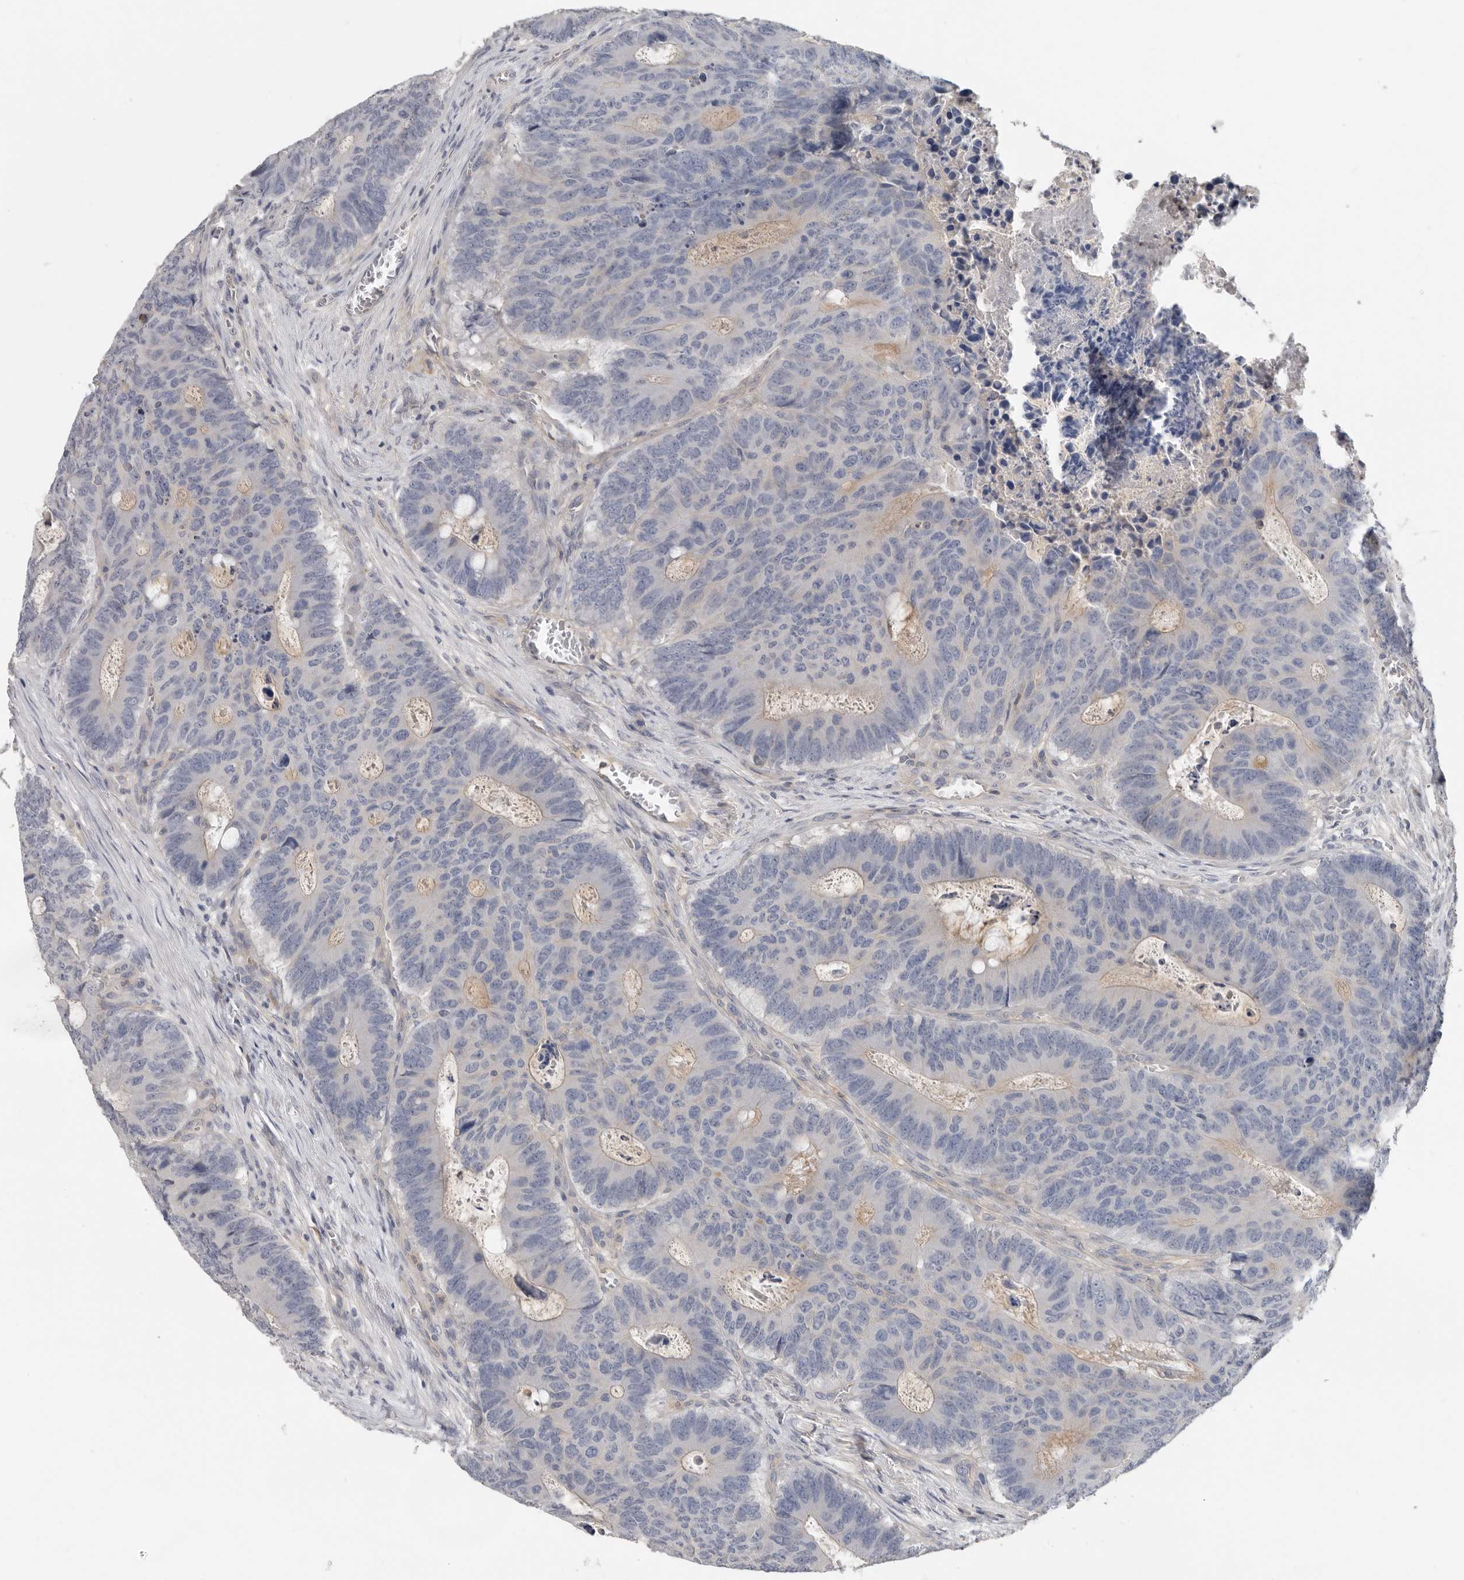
{"staining": {"intensity": "negative", "quantity": "none", "location": "none"}, "tissue": "colorectal cancer", "cell_type": "Tumor cells", "image_type": "cancer", "snomed": [{"axis": "morphology", "description": "Adenocarcinoma, NOS"}, {"axis": "topography", "description": "Colon"}], "caption": "This photomicrograph is of colorectal cancer stained with IHC to label a protein in brown with the nuclei are counter-stained blue. There is no staining in tumor cells.", "gene": "WDTC1", "patient": {"sex": "male", "age": 87}}